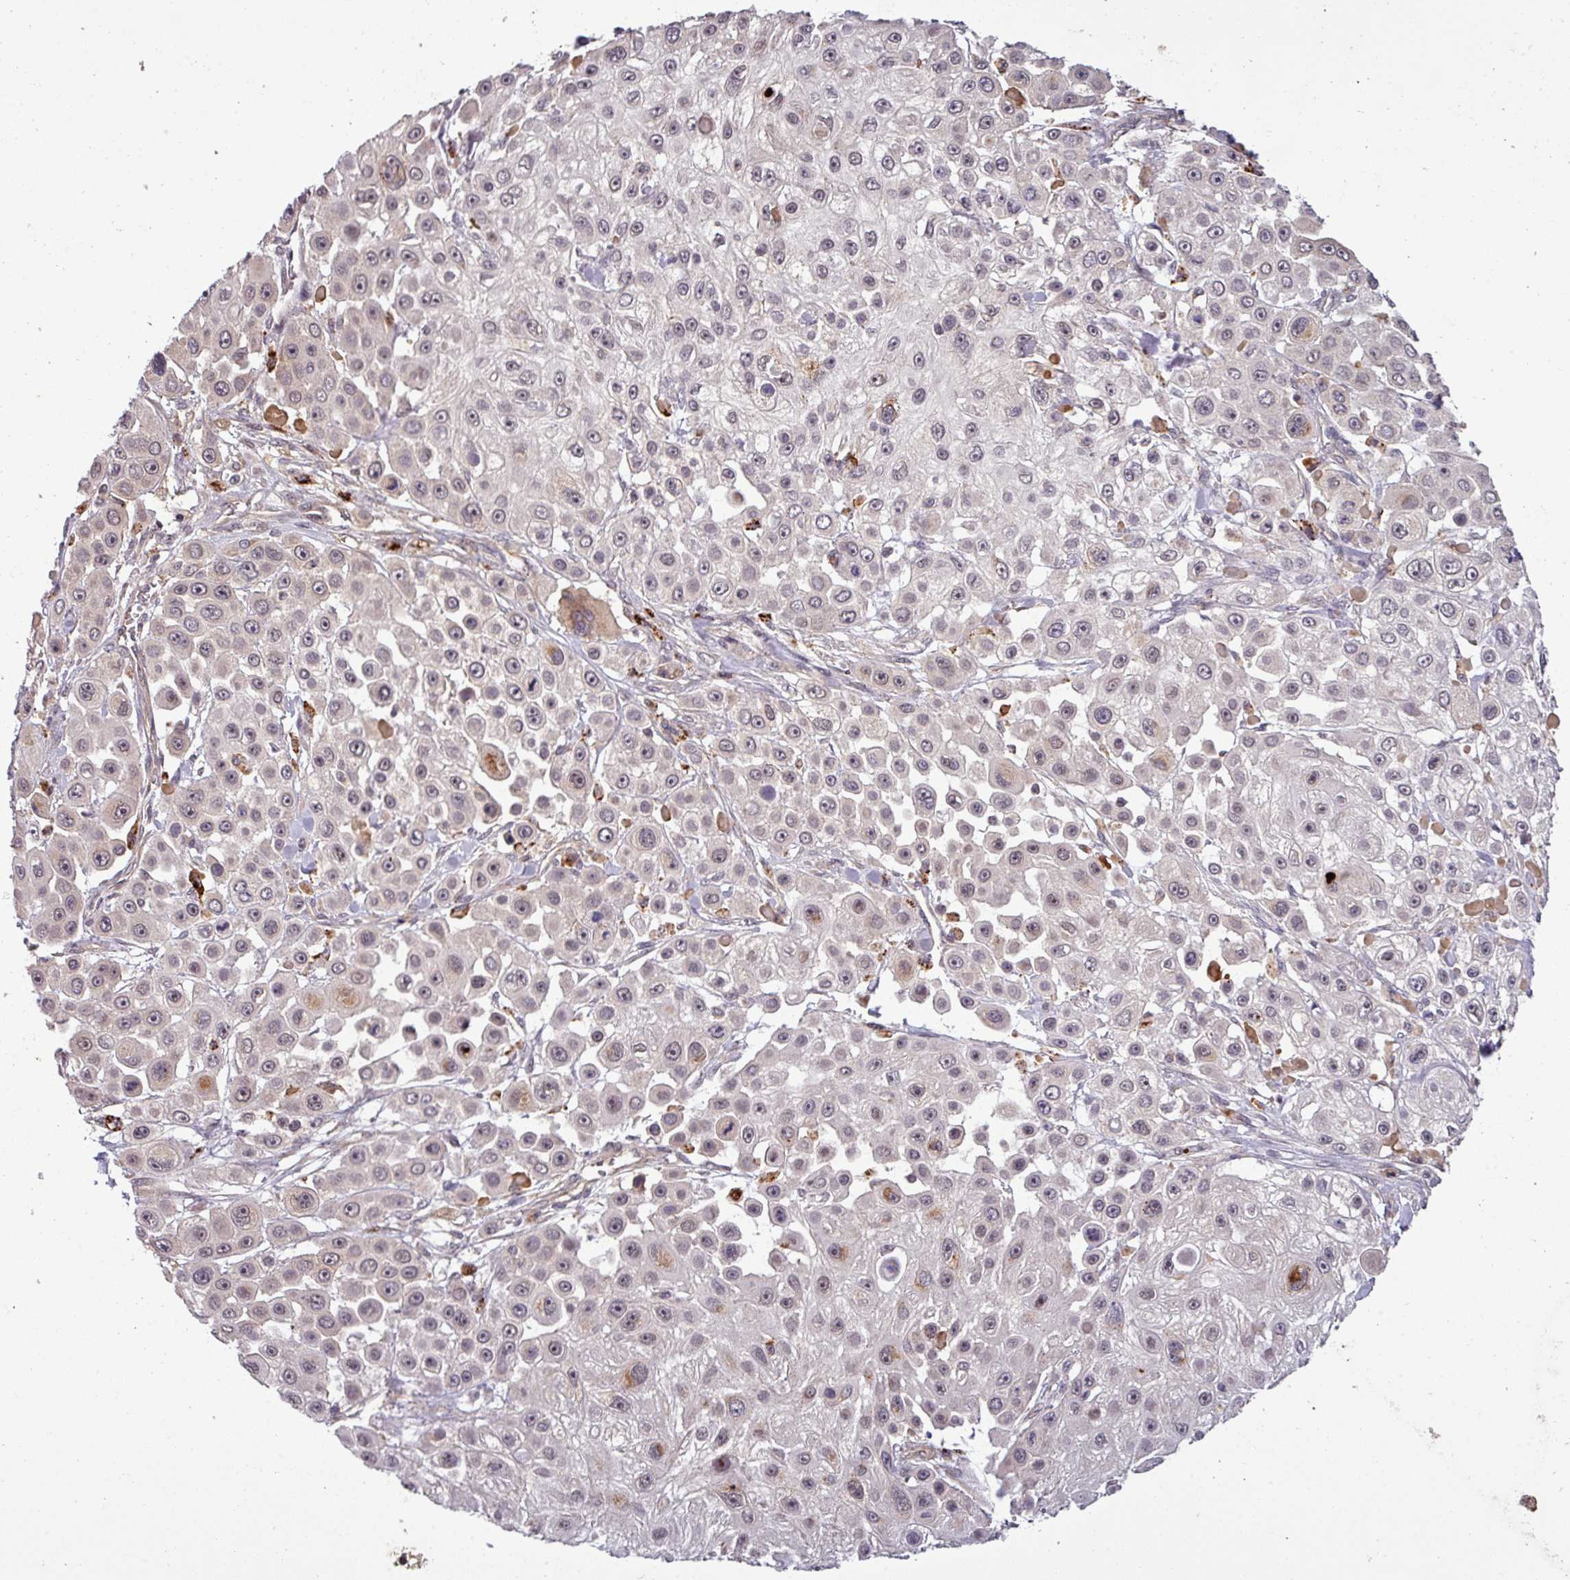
{"staining": {"intensity": "weak", "quantity": "25%-75%", "location": "nuclear"}, "tissue": "skin cancer", "cell_type": "Tumor cells", "image_type": "cancer", "snomed": [{"axis": "morphology", "description": "Squamous cell carcinoma, NOS"}, {"axis": "topography", "description": "Skin"}], "caption": "Squamous cell carcinoma (skin) was stained to show a protein in brown. There is low levels of weak nuclear staining in about 25%-75% of tumor cells. The protein is stained brown, and the nuclei are stained in blue (DAB (3,3'-diaminobenzidine) IHC with brightfield microscopy, high magnification).", "gene": "PUS1", "patient": {"sex": "male", "age": 67}}